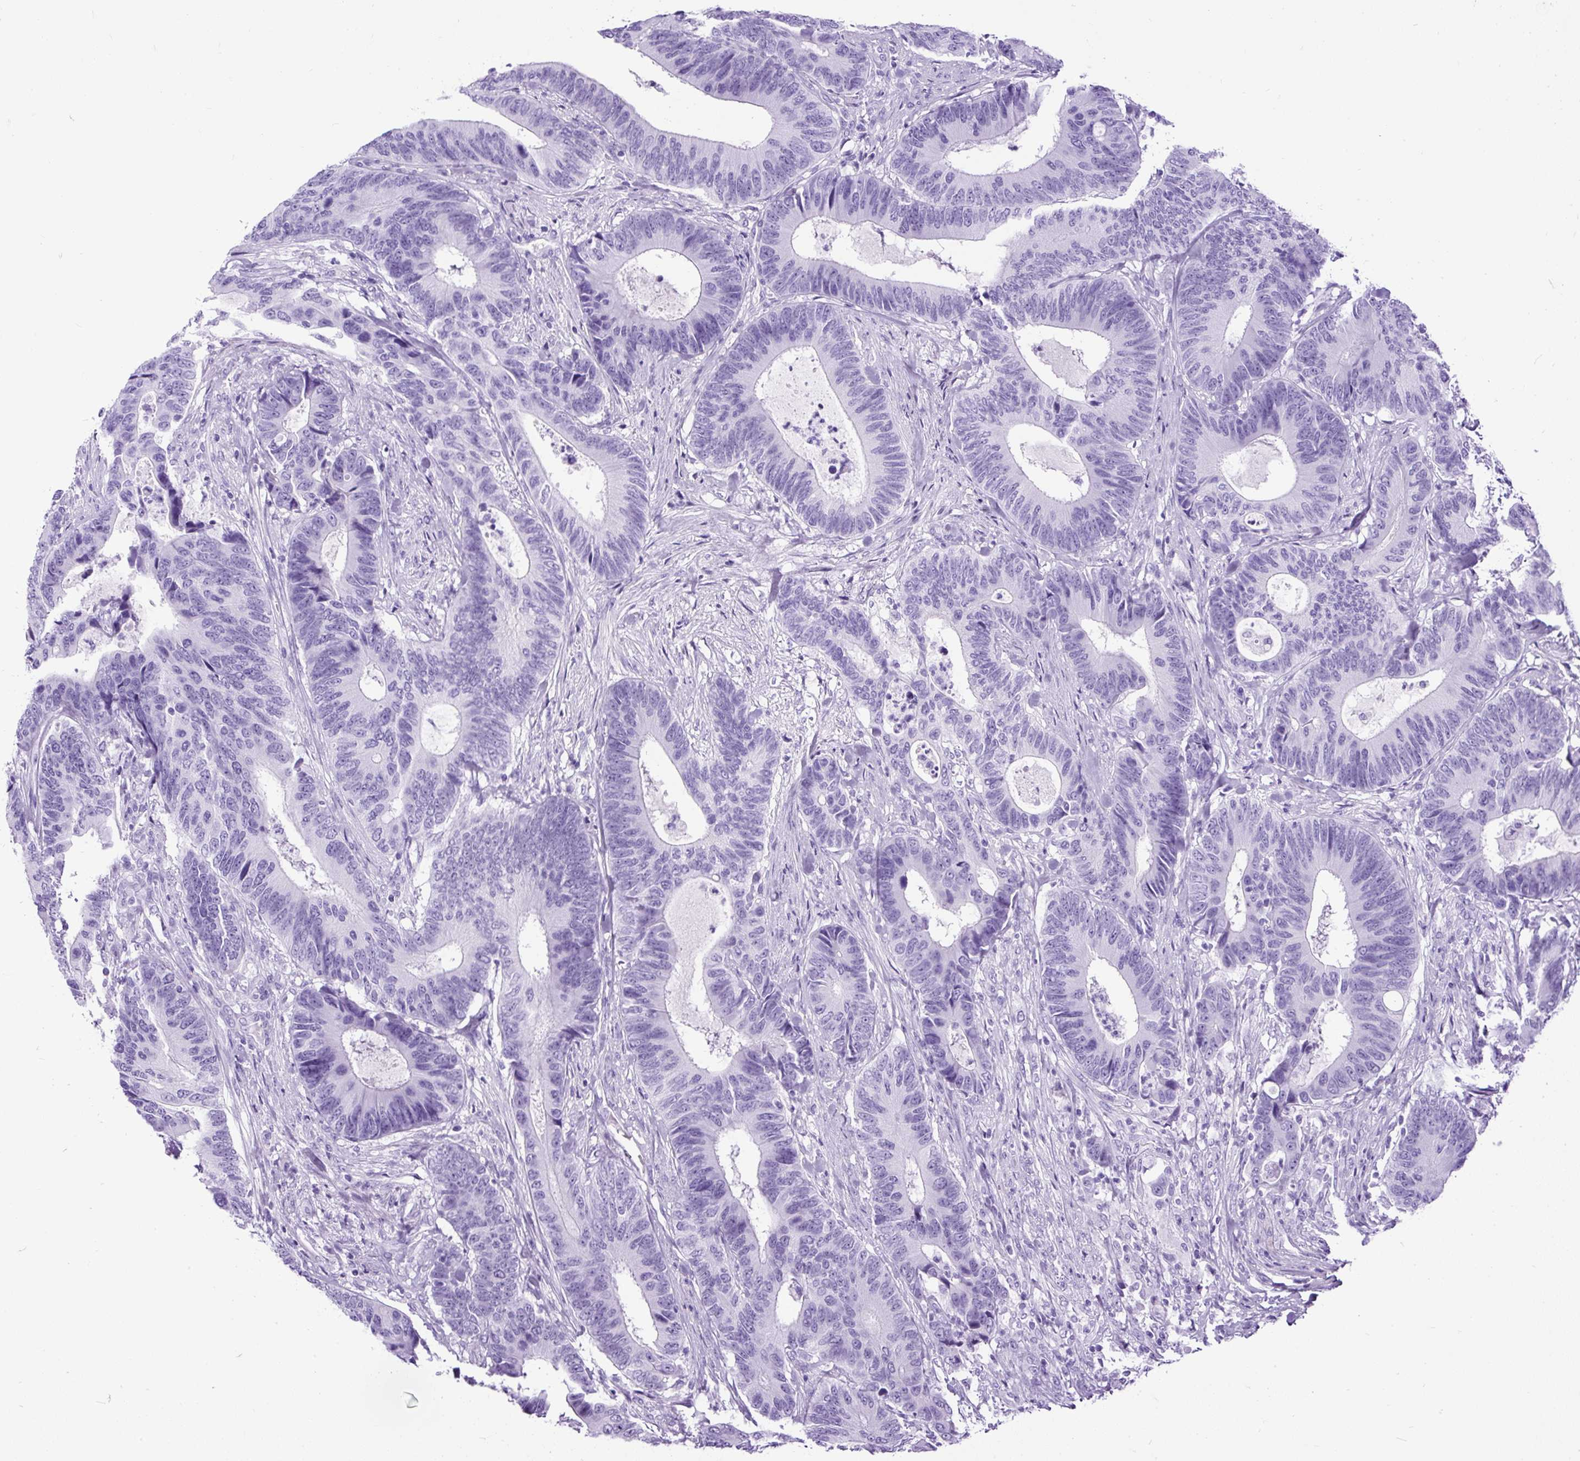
{"staining": {"intensity": "negative", "quantity": "none", "location": "none"}, "tissue": "colorectal cancer", "cell_type": "Tumor cells", "image_type": "cancer", "snomed": [{"axis": "morphology", "description": "Adenocarcinoma, NOS"}, {"axis": "topography", "description": "Colon"}], "caption": "IHC of human colorectal adenocarcinoma reveals no positivity in tumor cells. Brightfield microscopy of immunohistochemistry (IHC) stained with DAB (3,3'-diaminobenzidine) (brown) and hematoxylin (blue), captured at high magnification.", "gene": "PDIA2", "patient": {"sex": "male", "age": 87}}